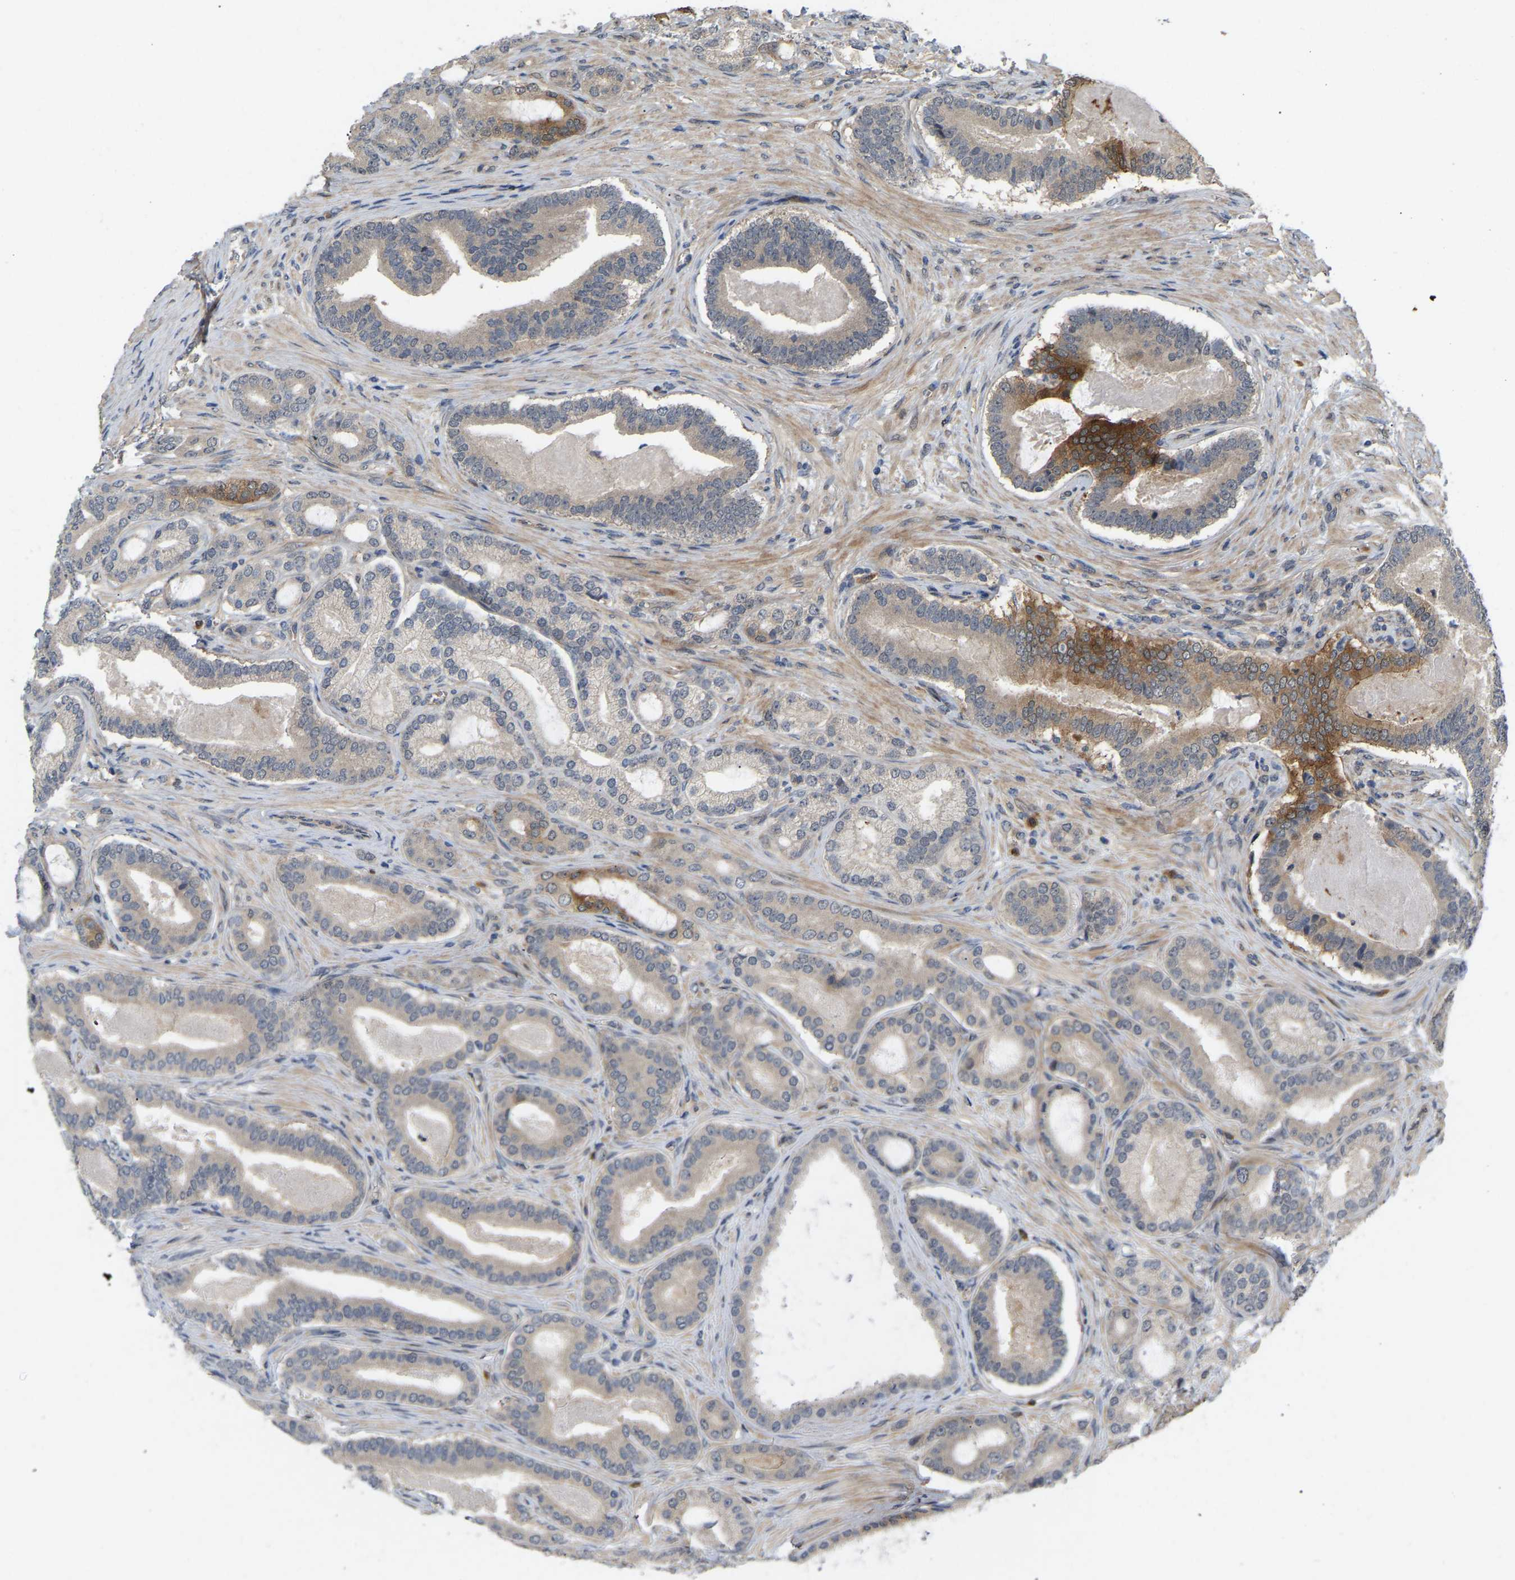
{"staining": {"intensity": "strong", "quantity": "<25%", "location": "cytoplasmic/membranous"}, "tissue": "prostate cancer", "cell_type": "Tumor cells", "image_type": "cancer", "snomed": [{"axis": "morphology", "description": "Adenocarcinoma, High grade"}, {"axis": "topography", "description": "Prostate"}], "caption": "Protein staining shows strong cytoplasmic/membranous positivity in approximately <25% of tumor cells in prostate high-grade adenocarcinoma.", "gene": "LIMK2", "patient": {"sex": "male", "age": 60}}